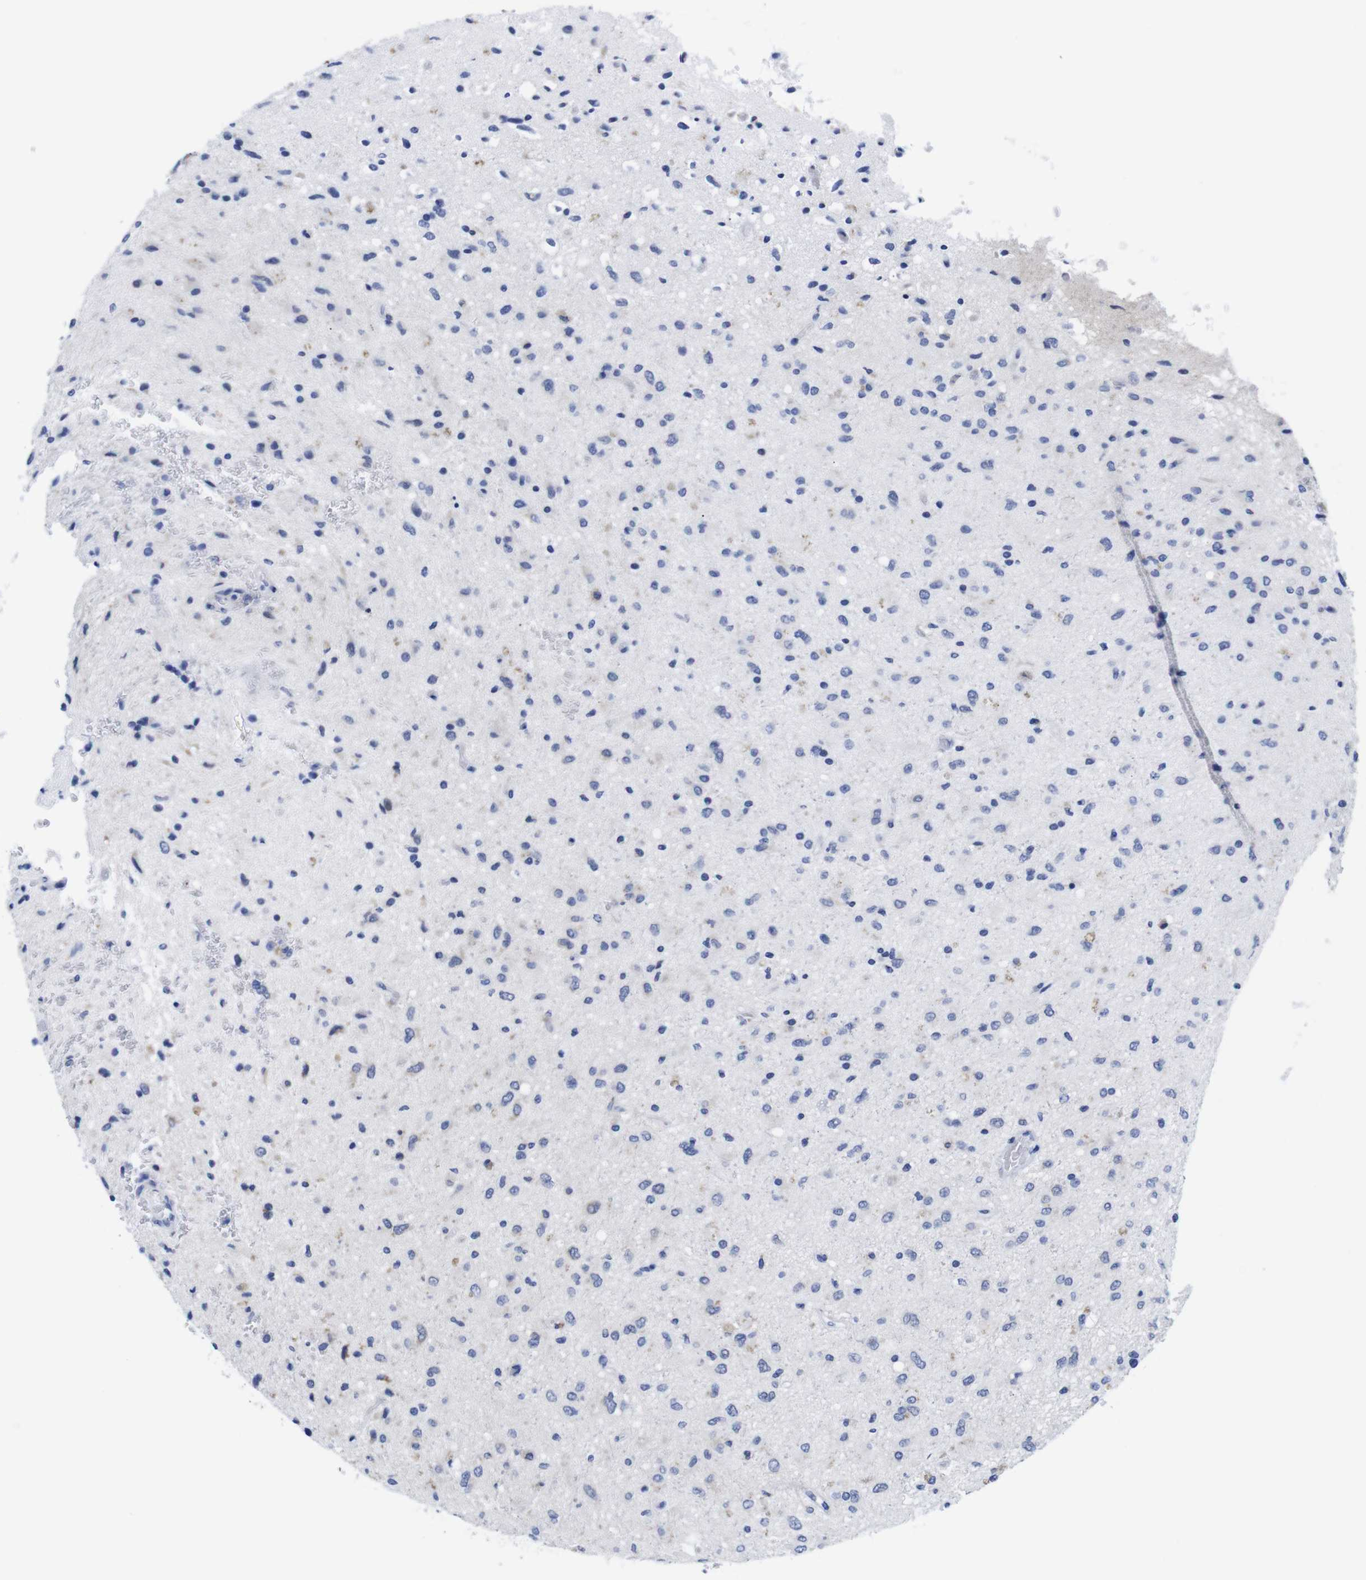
{"staining": {"intensity": "negative", "quantity": "none", "location": "none"}, "tissue": "glioma", "cell_type": "Tumor cells", "image_type": "cancer", "snomed": [{"axis": "morphology", "description": "Glioma, malignant, Low grade"}, {"axis": "topography", "description": "Brain"}], "caption": "Immunohistochemical staining of glioma displays no significant positivity in tumor cells. (DAB (3,3'-diaminobenzidine) IHC with hematoxylin counter stain).", "gene": "LRRC55", "patient": {"sex": "male", "age": 77}}